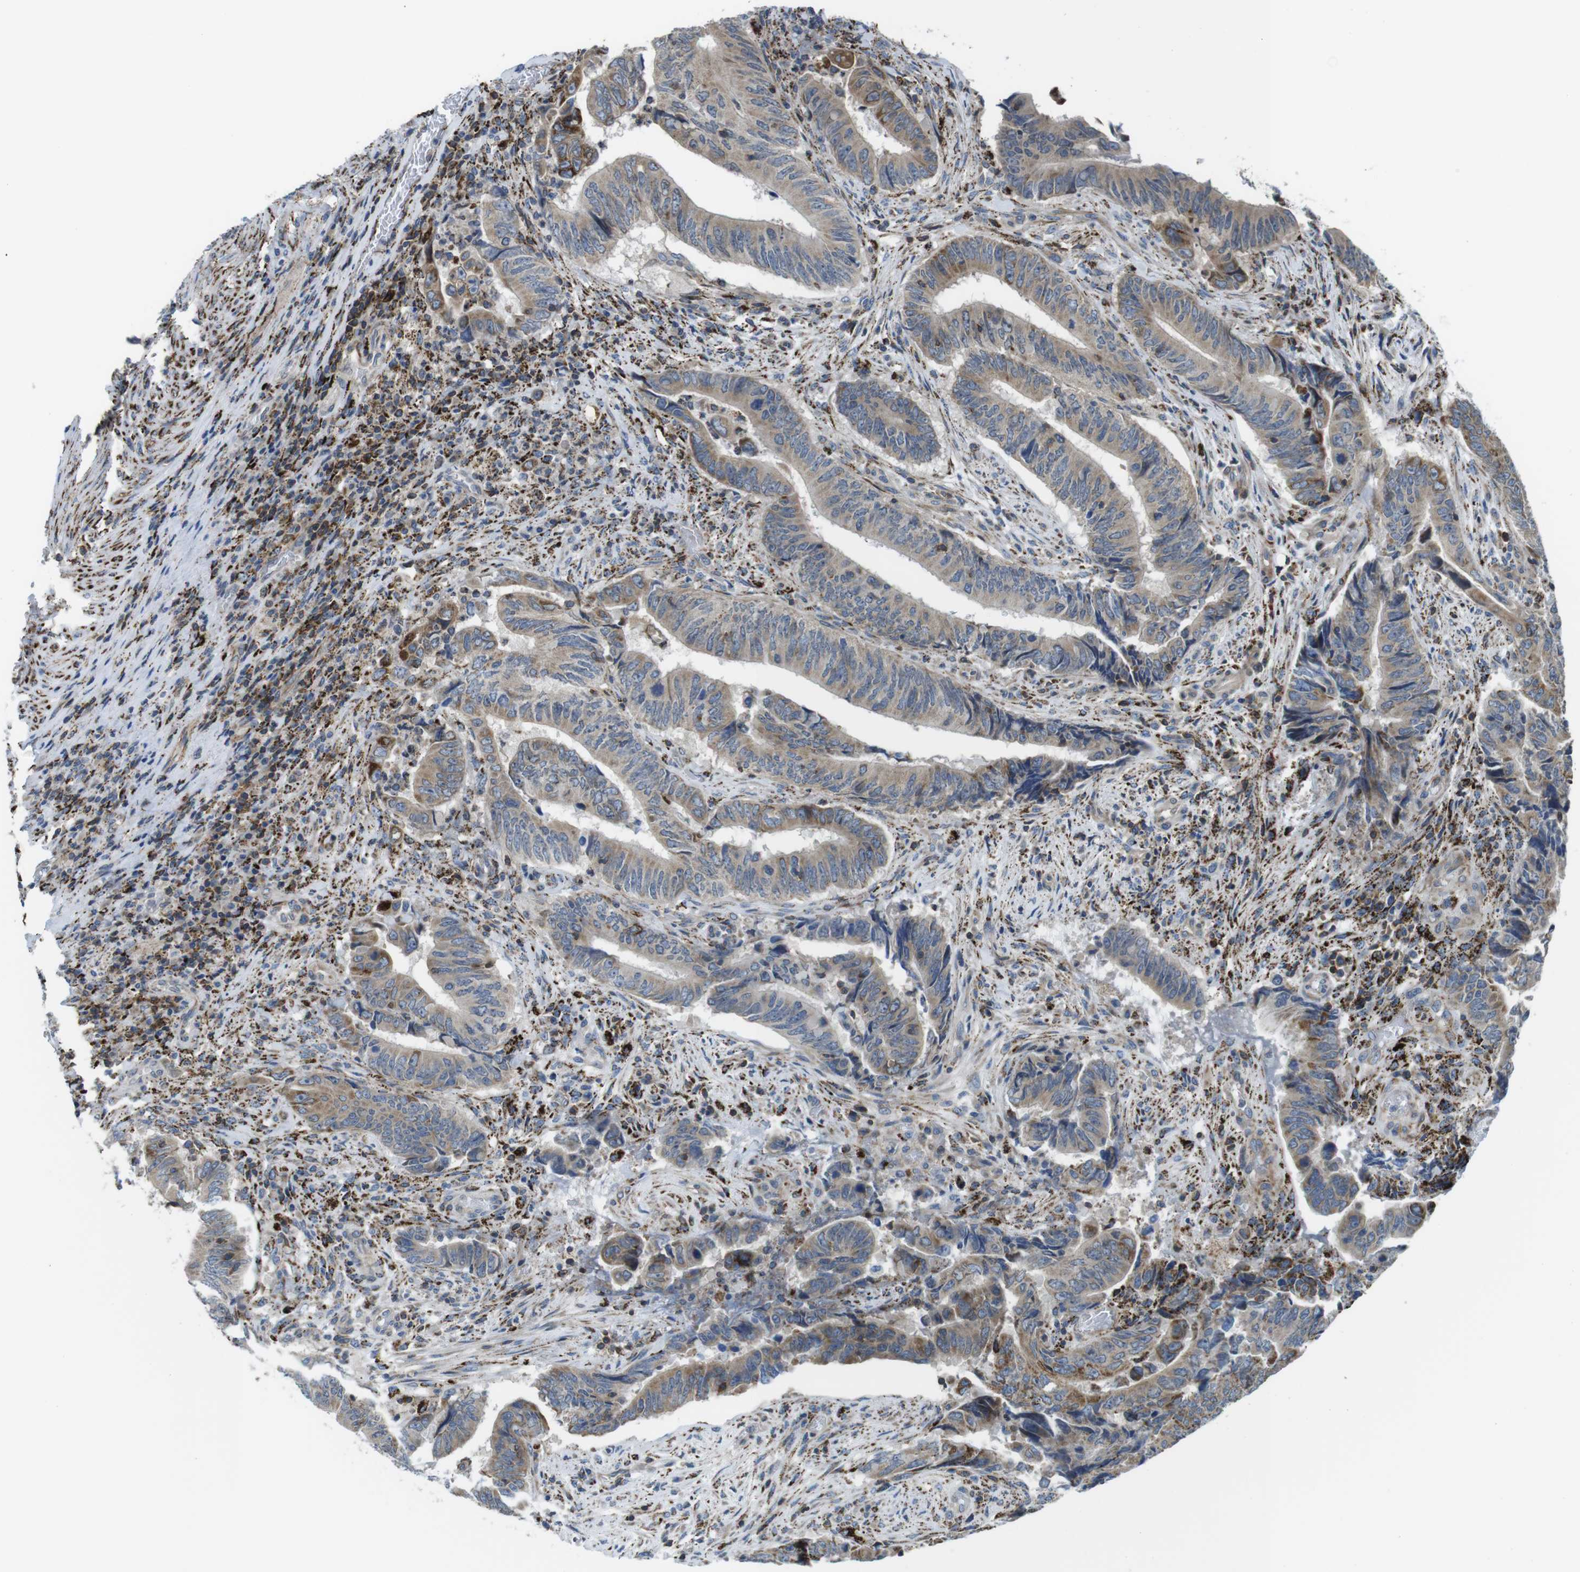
{"staining": {"intensity": "moderate", "quantity": "25%-75%", "location": "cytoplasmic/membranous"}, "tissue": "colorectal cancer", "cell_type": "Tumor cells", "image_type": "cancer", "snomed": [{"axis": "morphology", "description": "Normal tissue, NOS"}, {"axis": "morphology", "description": "Adenocarcinoma, NOS"}, {"axis": "topography", "description": "Colon"}], "caption": "Human colorectal cancer (adenocarcinoma) stained with a protein marker exhibits moderate staining in tumor cells.", "gene": "KCNE3", "patient": {"sex": "male", "age": 56}}